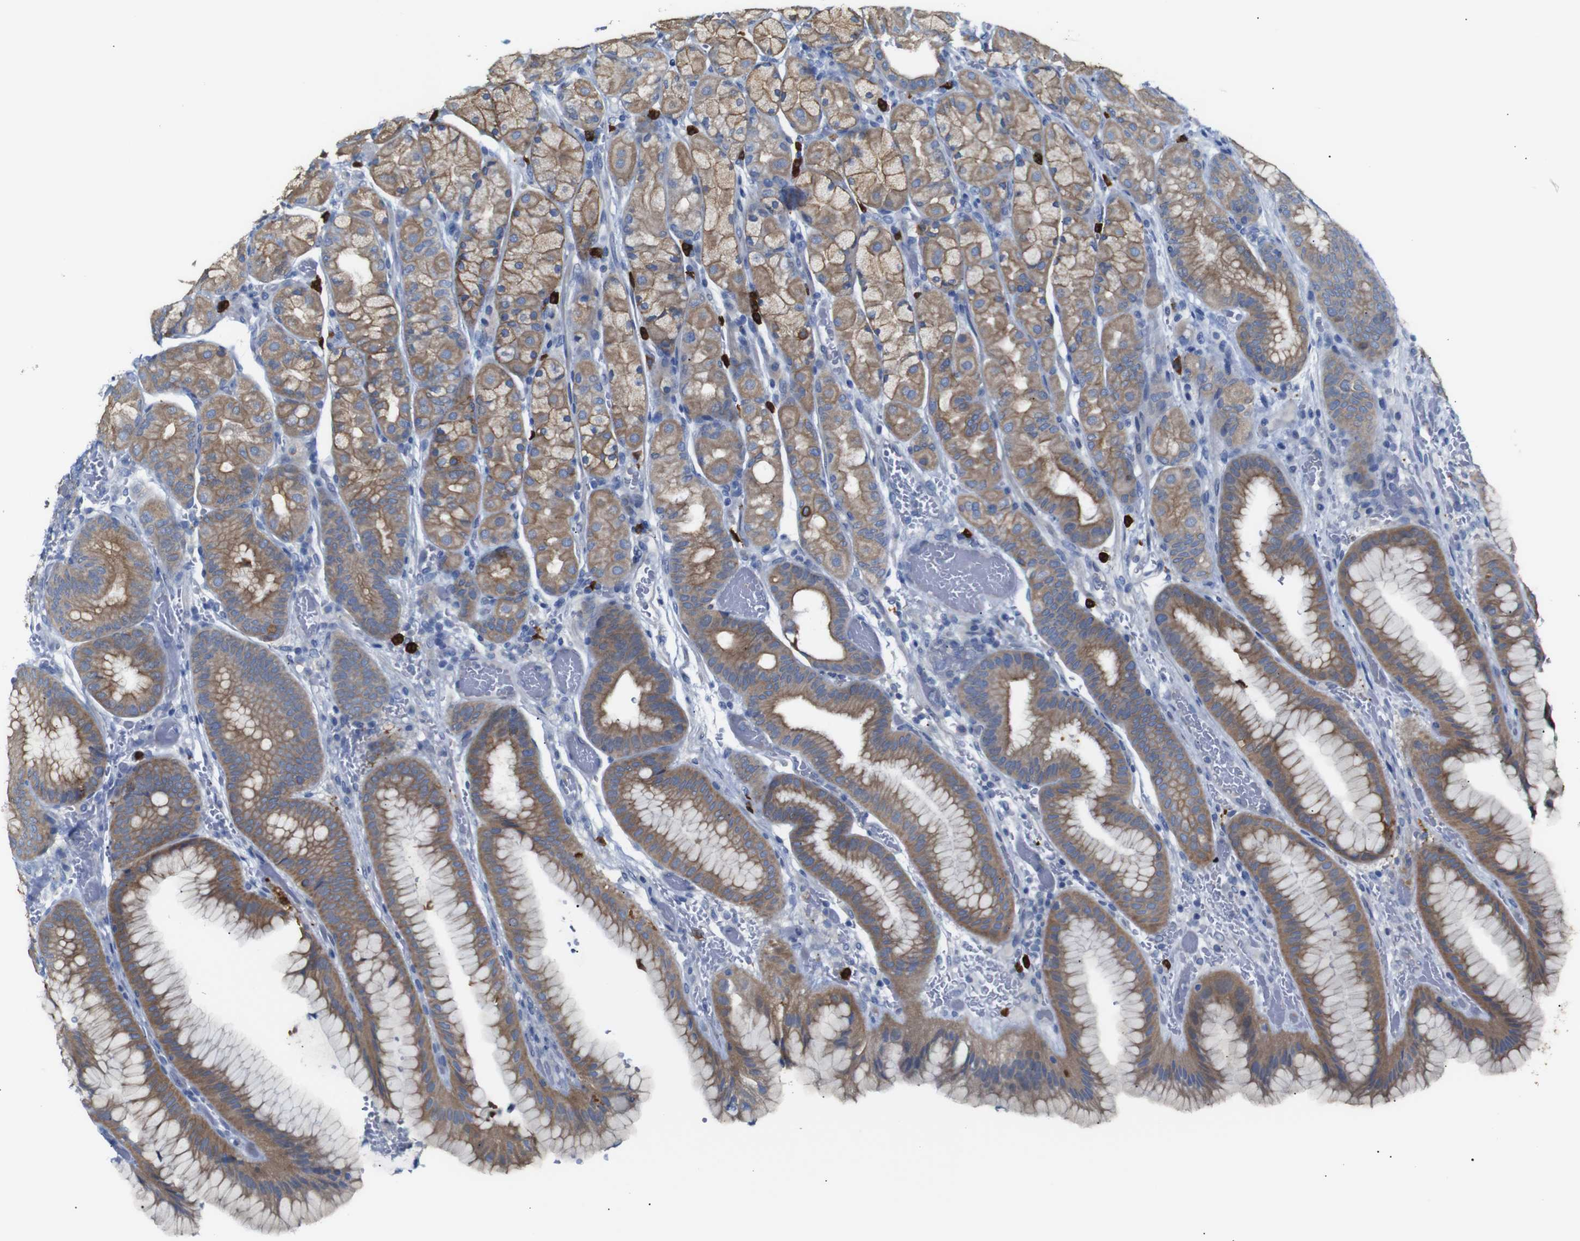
{"staining": {"intensity": "moderate", "quantity": ">75%", "location": "cytoplasmic/membranous"}, "tissue": "stomach", "cell_type": "Glandular cells", "image_type": "normal", "snomed": [{"axis": "morphology", "description": "Normal tissue, NOS"}, {"axis": "morphology", "description": "Carcinoid, malignant, NOS"}, {"axis": "topography", "description": "Stomach, upper"}], "caption": "Normal stomach exhibits moderate cytoplasmic/membranous positivity in about >75% of glandular cells, visualized by immunohistochemistry.", "gene": "ALOX15", "patient": {"sex": "male", "age": 39}}